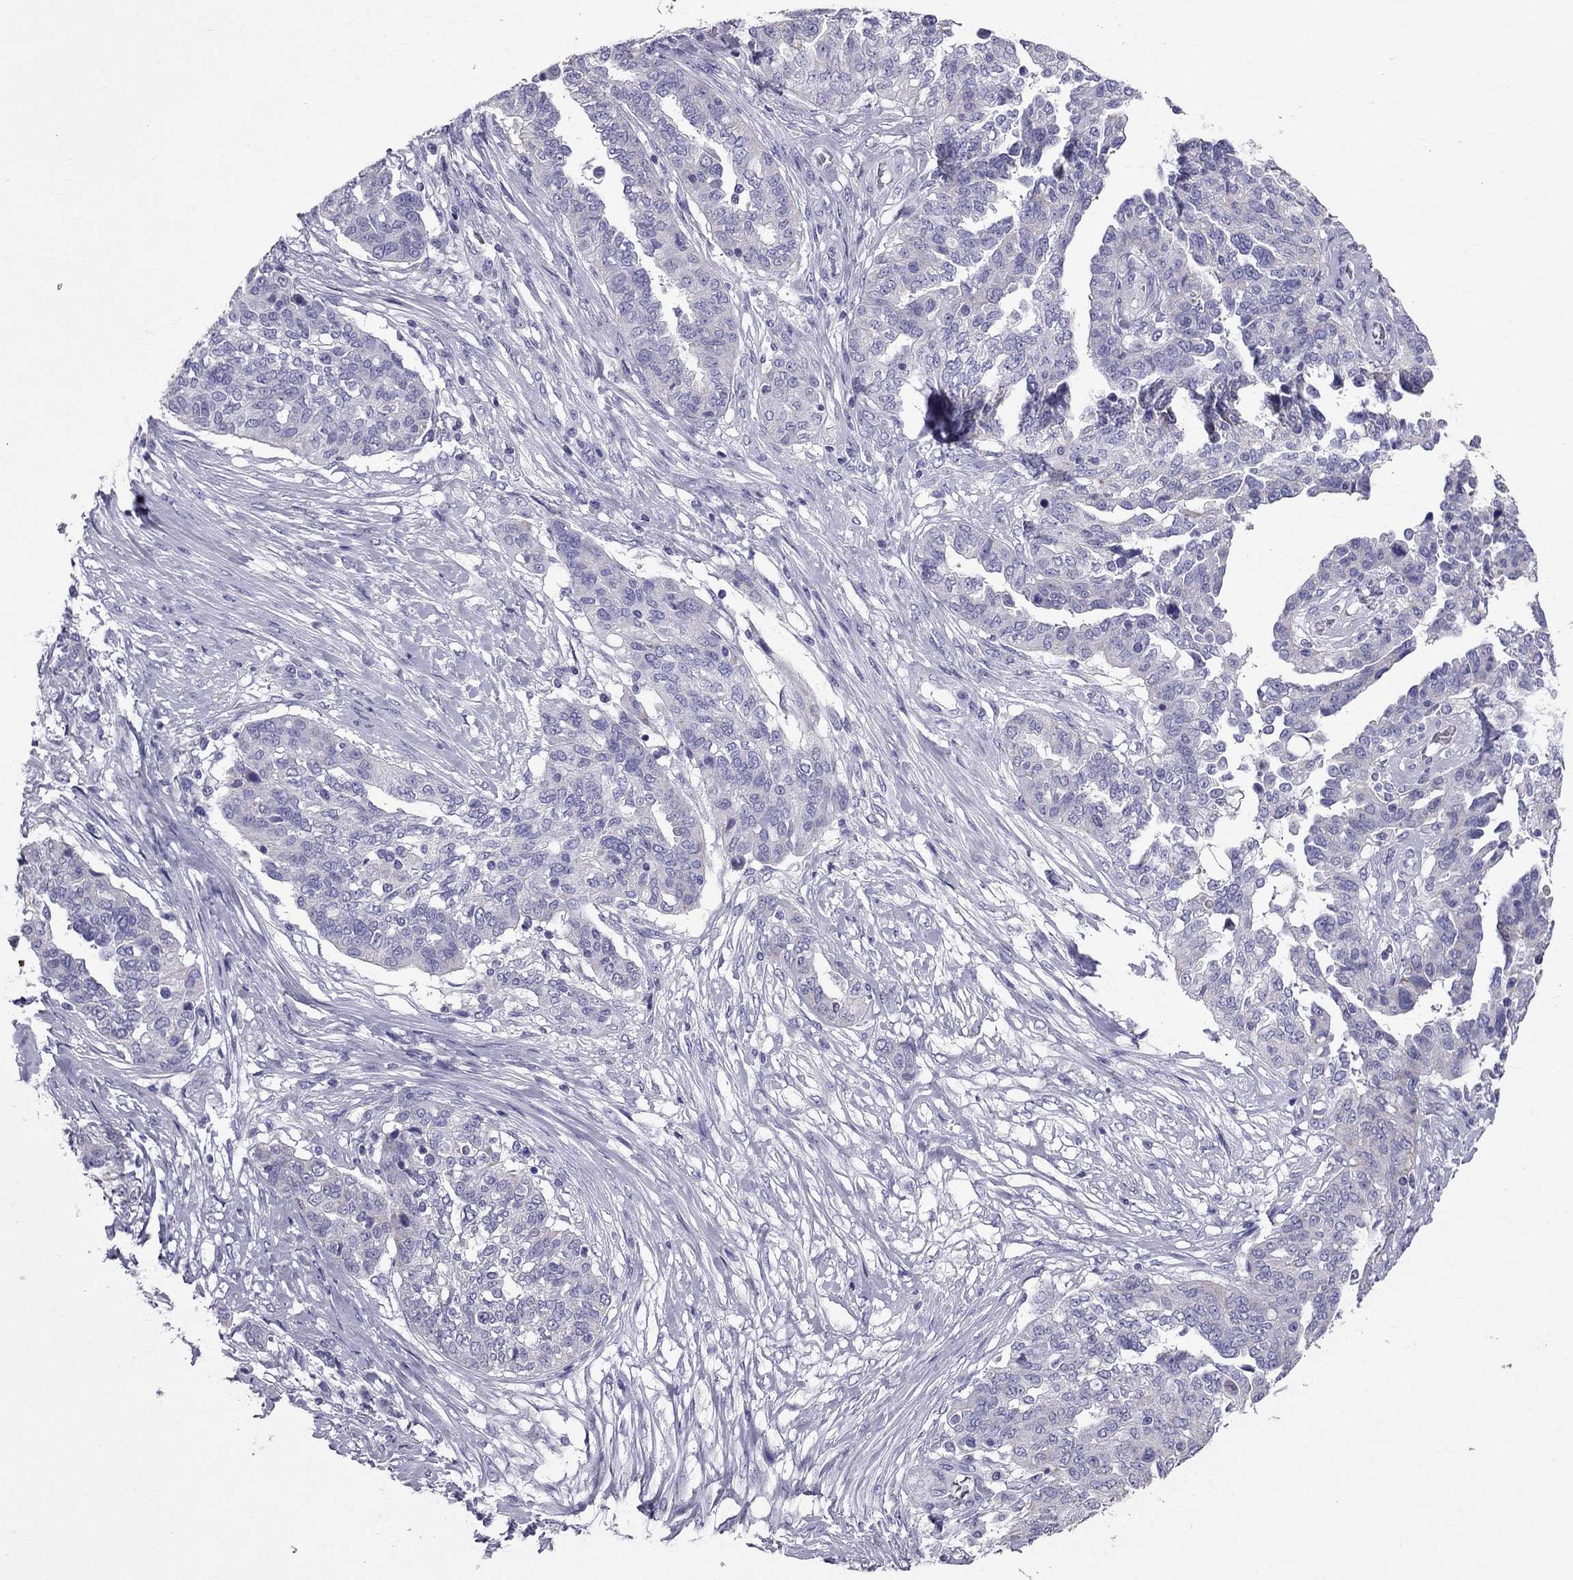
{"staining": {"intensity": "negative", "quantity": "none", "location": "none"}, "tissue": "ovarian cancer", "cell_type": "Tumor cells", "image_type": "cancer", "snomed": [{"axis": "morphology", "description": "Cystadenocarcinoma, serous, NOS"}, {"axis": "topography", "description": "Ovary"}], "caption": "There is no significant expression in tumor cells of ovarian cancer (serous cystadenocarcinoma).", "gene": "TTLL13", "patient": {"sex": "female", "age": 67}}